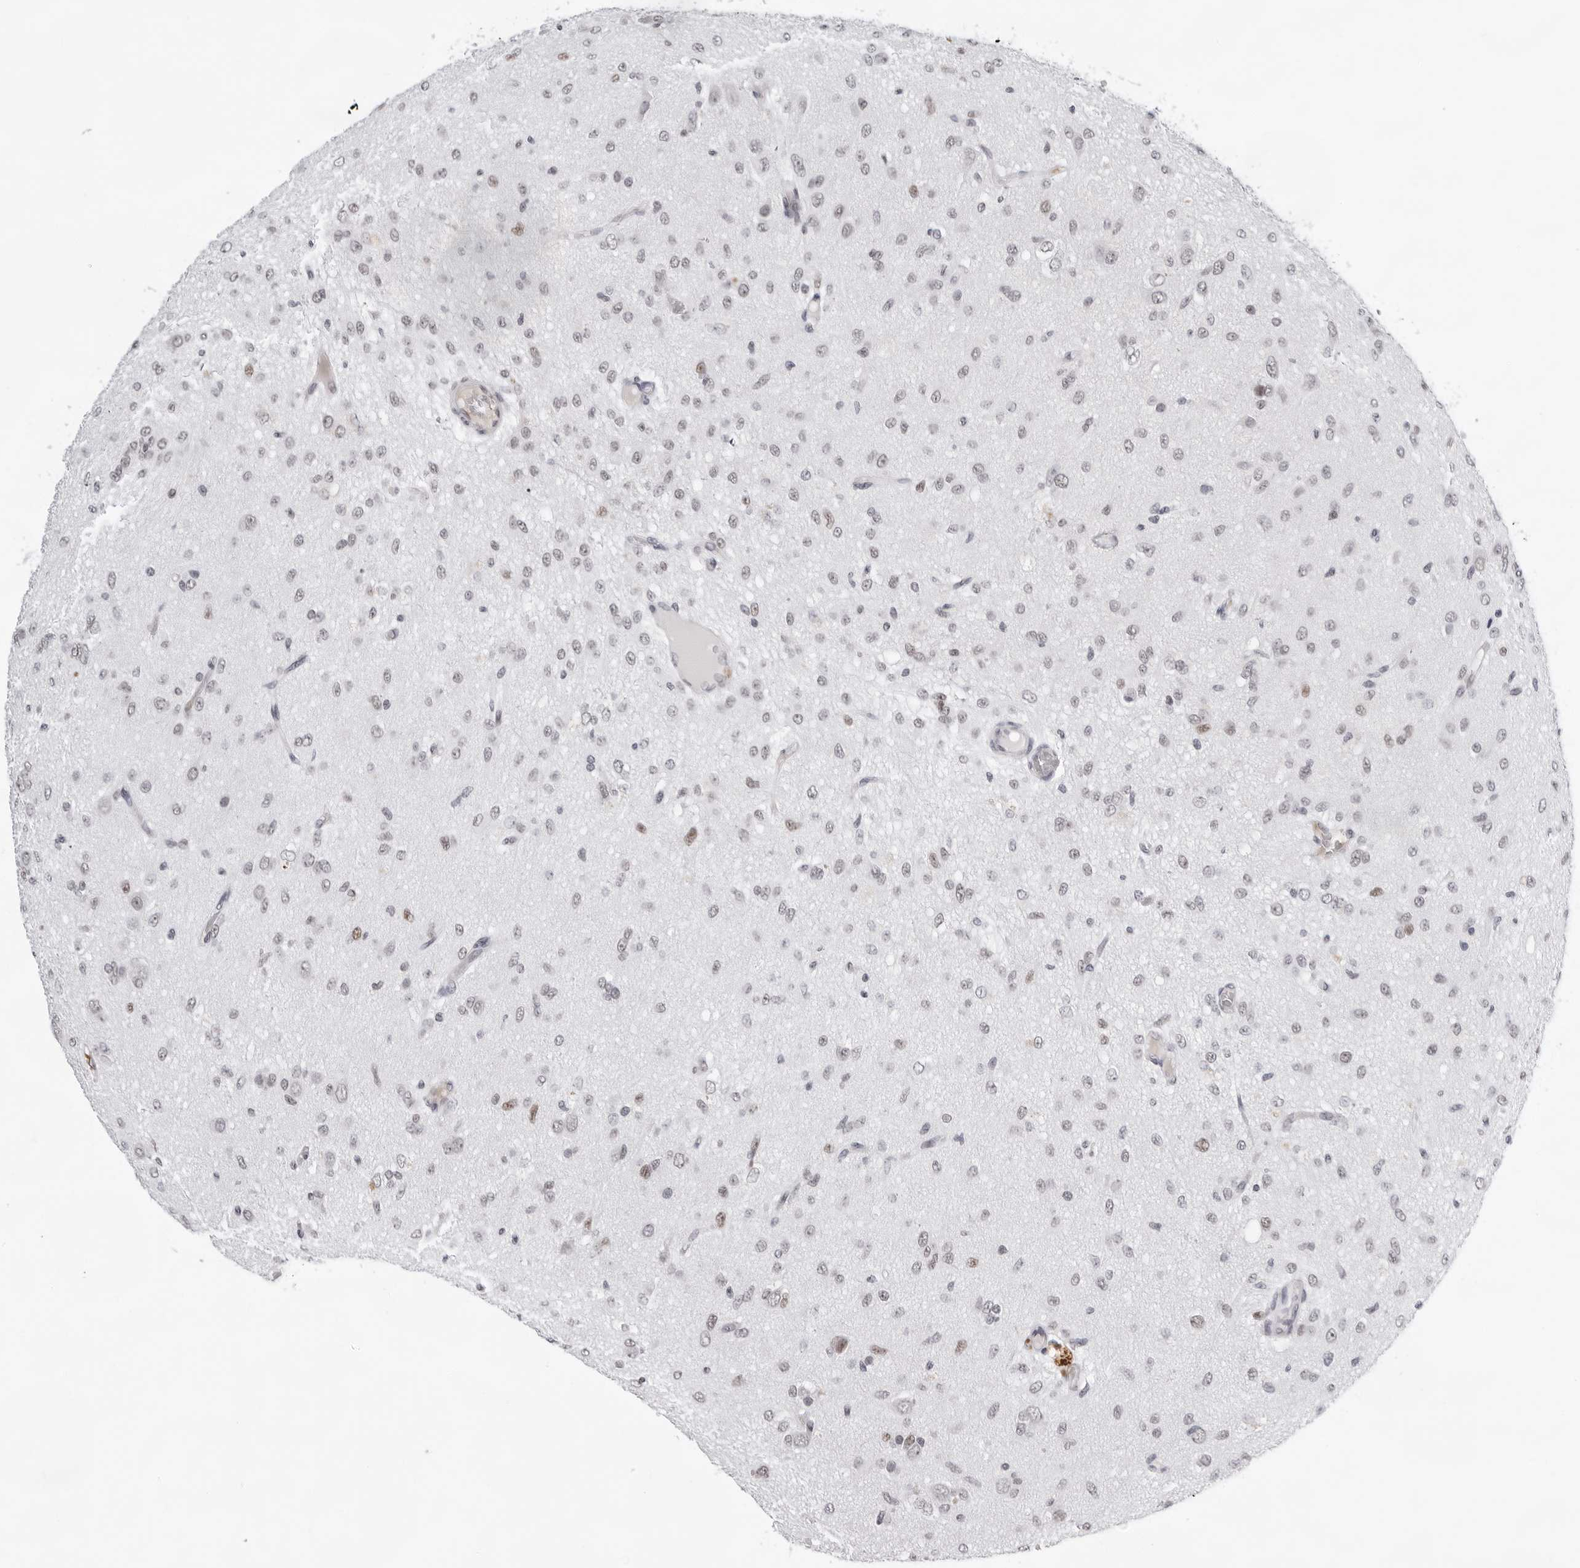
{"staining": {"intensity": "weak", "quantity": "<25%", "location": "nuclear"}, "tissue": "glioma", "cell_type": "Tumor cells", "image_type": "cancer", "snomed": [{"axis": "morphology", "description": "Glioma, malignant, High grade"}, {"axis": "topography", "description": "Brain"}], "caption": "Immunohistochemistry photomicrograph of neoplastic tissue: malignant glioma (high-grade) stained with DAB (3,3'-diaminobenzidine) demonstrates no significant protein expression in tumor cells.", "gene": "USP1", "patient": {"sex": "female", "age": 59}}